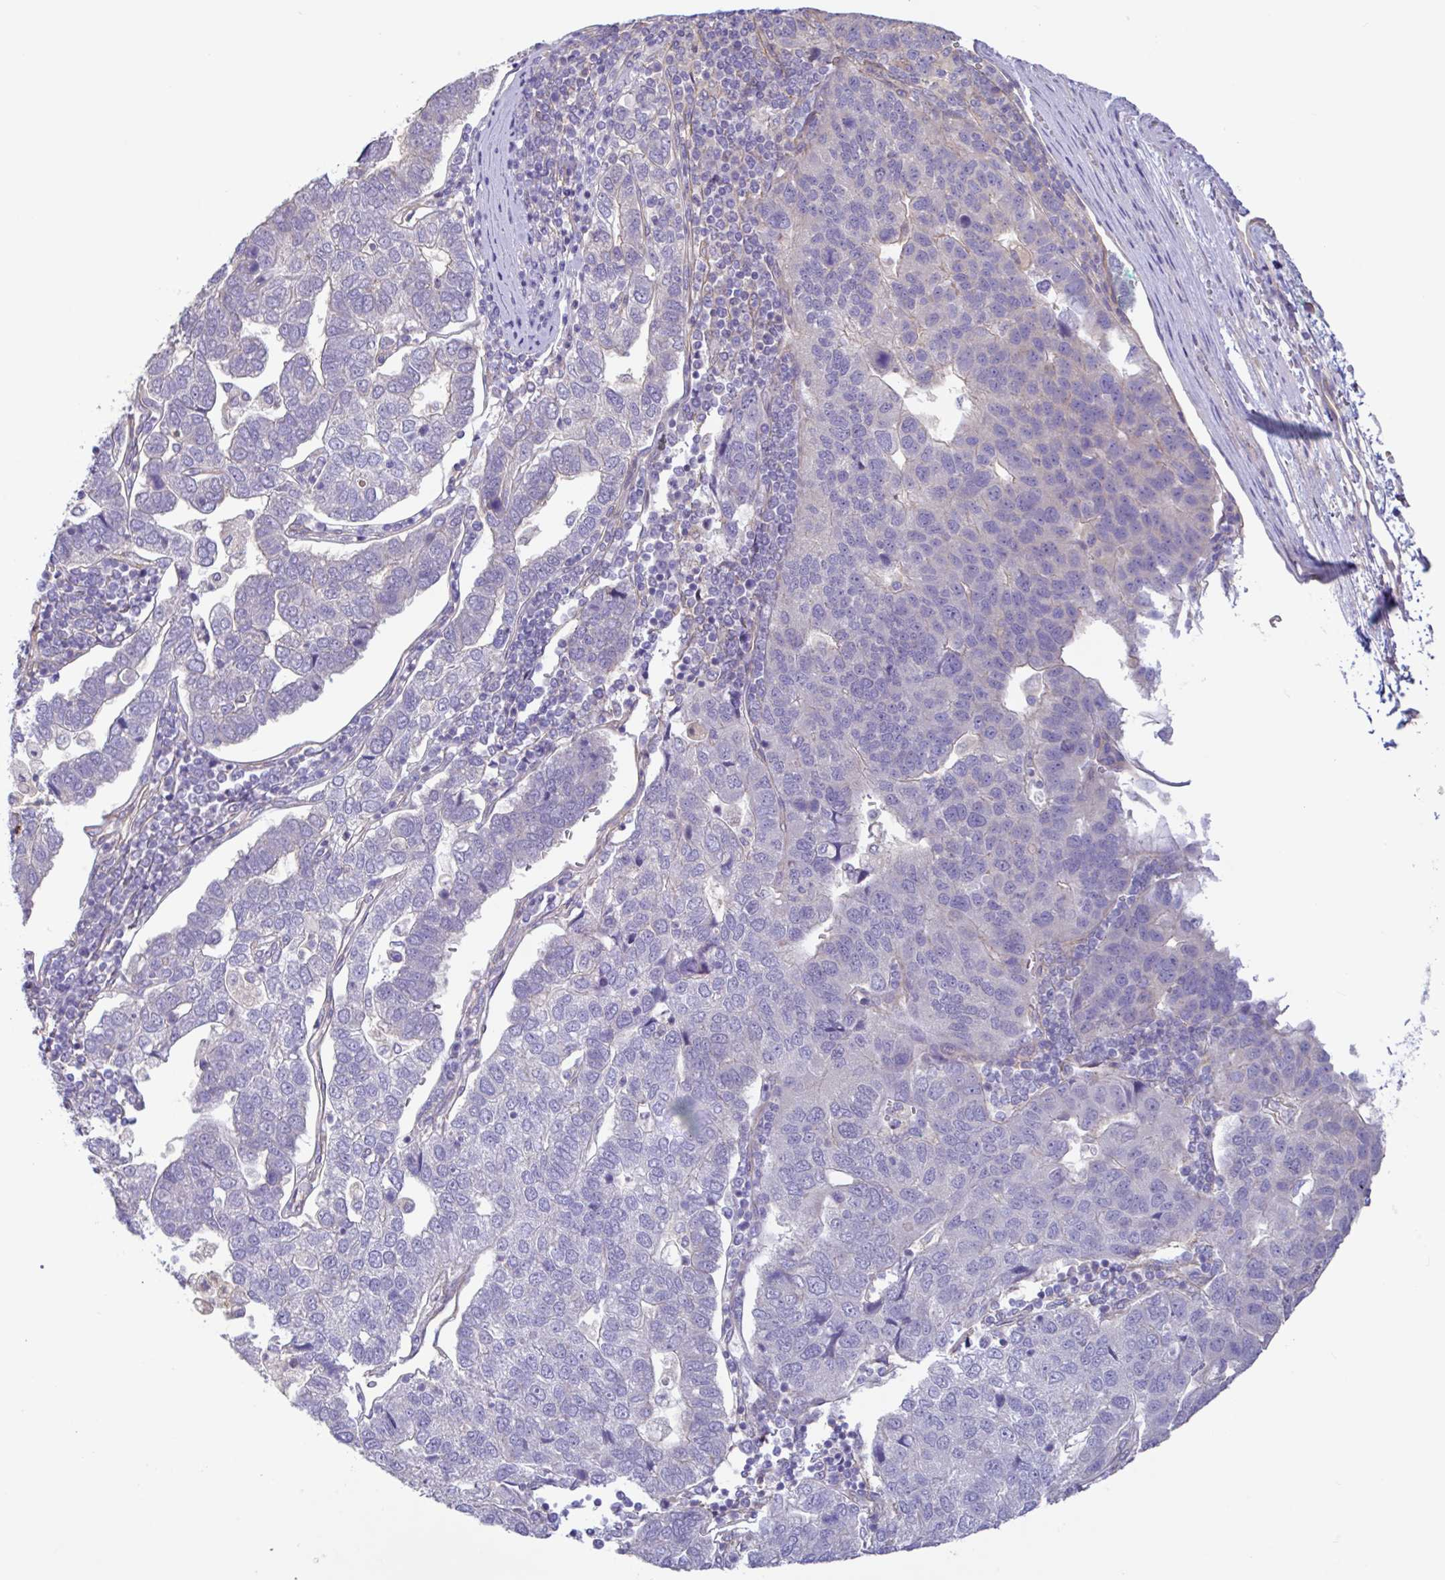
{"staining": {"intensity": "negative", "quantity": "none", "location": "none"}, "tissue": "pancreatic cancer", "cell_type": "Tumor cells", "image_type": "cancer", "snomed": [{"axis": "morphology", "description": "Adenocarcinoma, NOS"}, {"axis": "topography", "description": "Pancreas"}], "caption": "High power microscopy photomicrograph of an immunohistochemistry (IHC) photomicrograph of adenocarcinoma (pancreatic), revealing no significant positivity in tumor cells.", "gene": "PLCD4", "patient": {"sex": "female", "age": 61}}